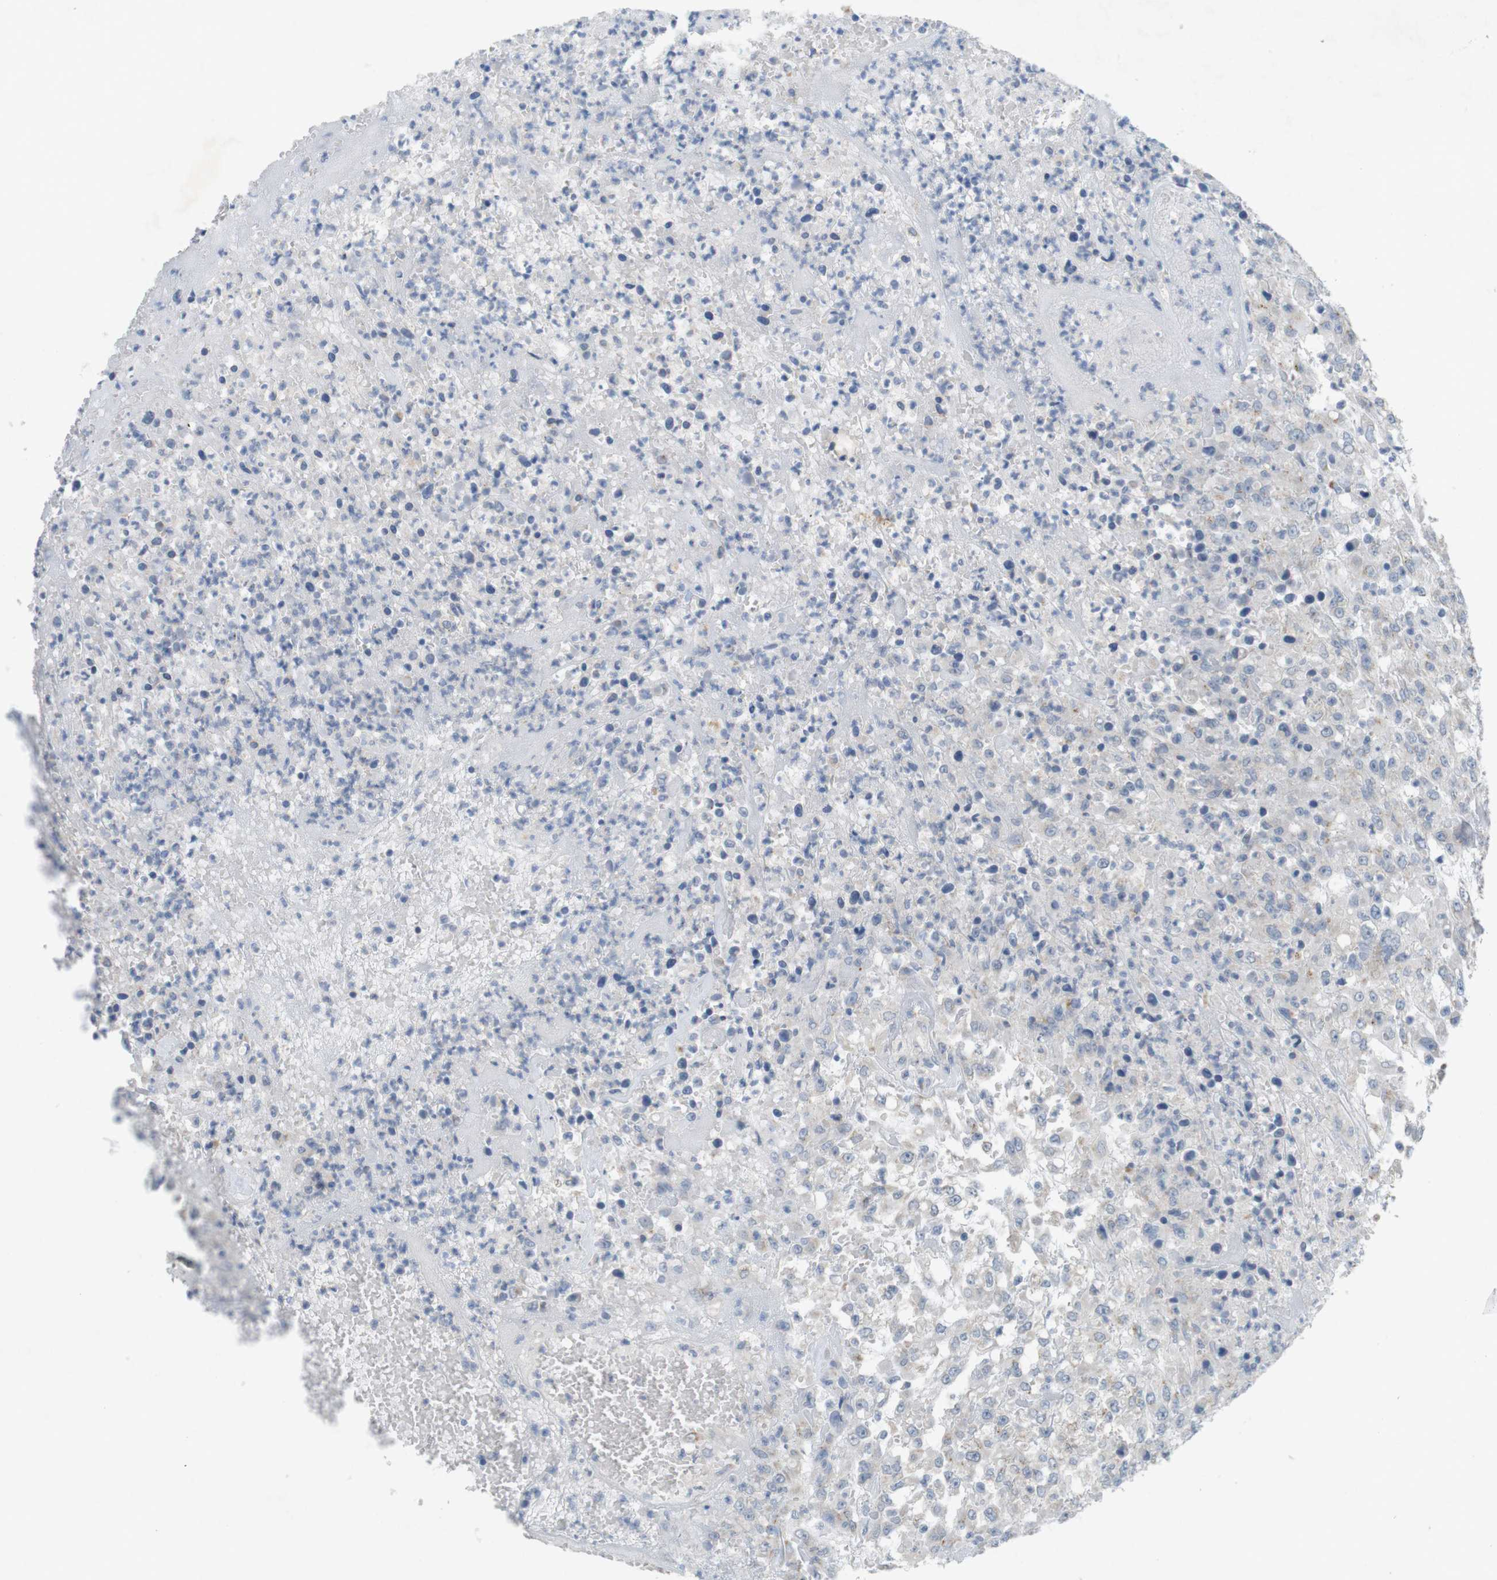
{"staining": {"intensity": "weak", "quantity": "<25%", "location": "cytoplasmic/membranous"}, "tissue": "urothelial cancer", "cell_type": "Tumor cells", "image_type": "cancer", "snomed": [{"axis": "morphology", "description": "Urothelial carcinoma, High grade"}, {"axis": "topography", "description": "Urinary bladder"}], "caption": "The histopathology image exhibits no staining of tumor cells in urothelial cancer.", "gene": "YIPF3", "patient": {"sex": "male", "age": 46}}